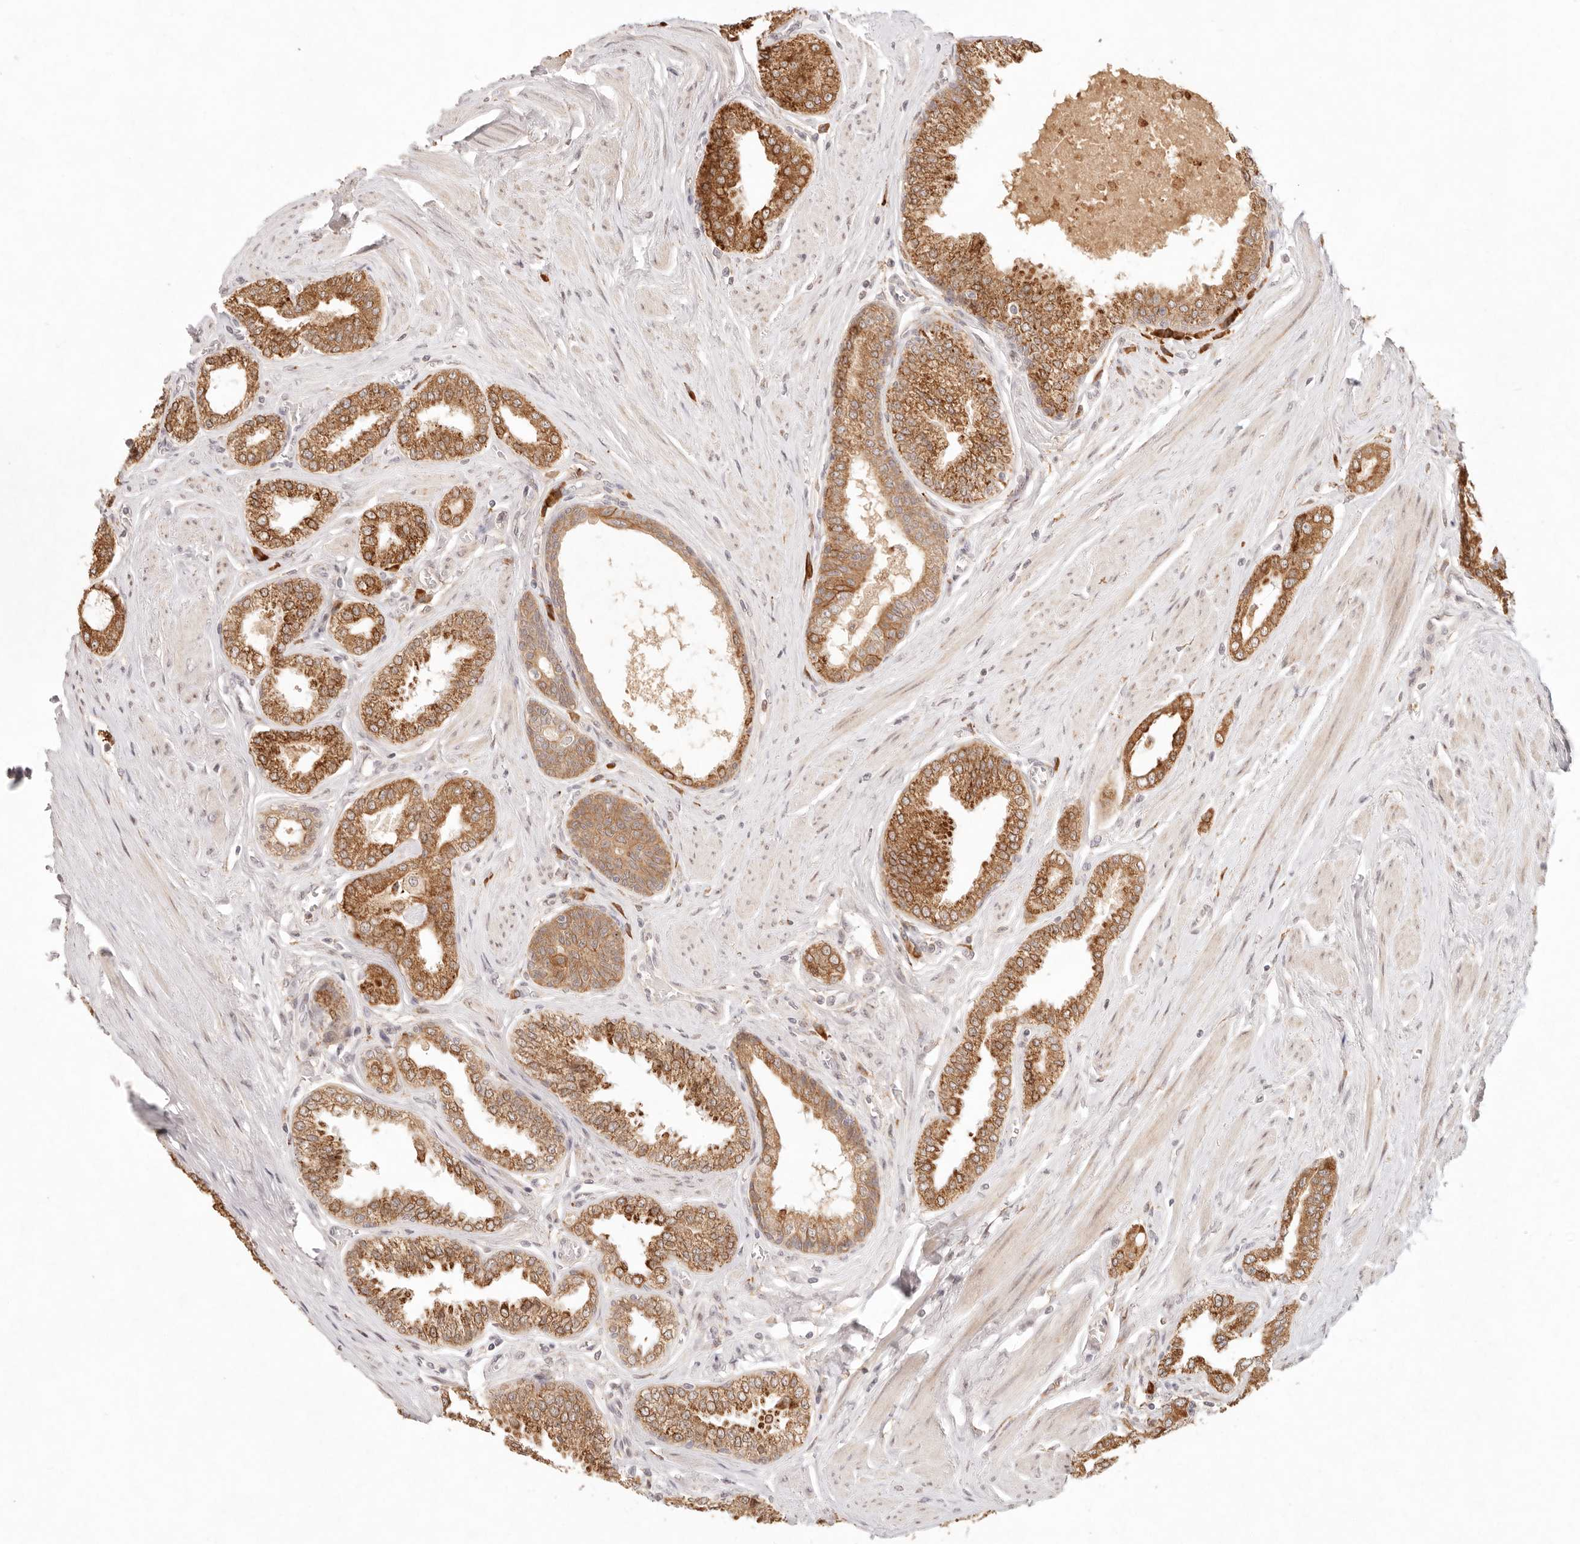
{"staining": {"intensity": "strong", "quantity": ">75%", "location": "cytoplasmic/membranous"}, "tissue": "prostate cancer", "cell_type": "Tumor cells", "image_type": "cancer", "snomed": [{"axis": "morphology", "description": "Adenocarcinoma, Low grade"}, {"axis": "topography", "description": "Prostate"}], "caption": "Approximately >75% of tumor cells in human prostate cancer exhibit strong cytoplasmic/membranous protein expression as visualized by brown immunohistochemical staining.", "gene": "C1orf127", "patient": {"sex": "male", "age": 63}}